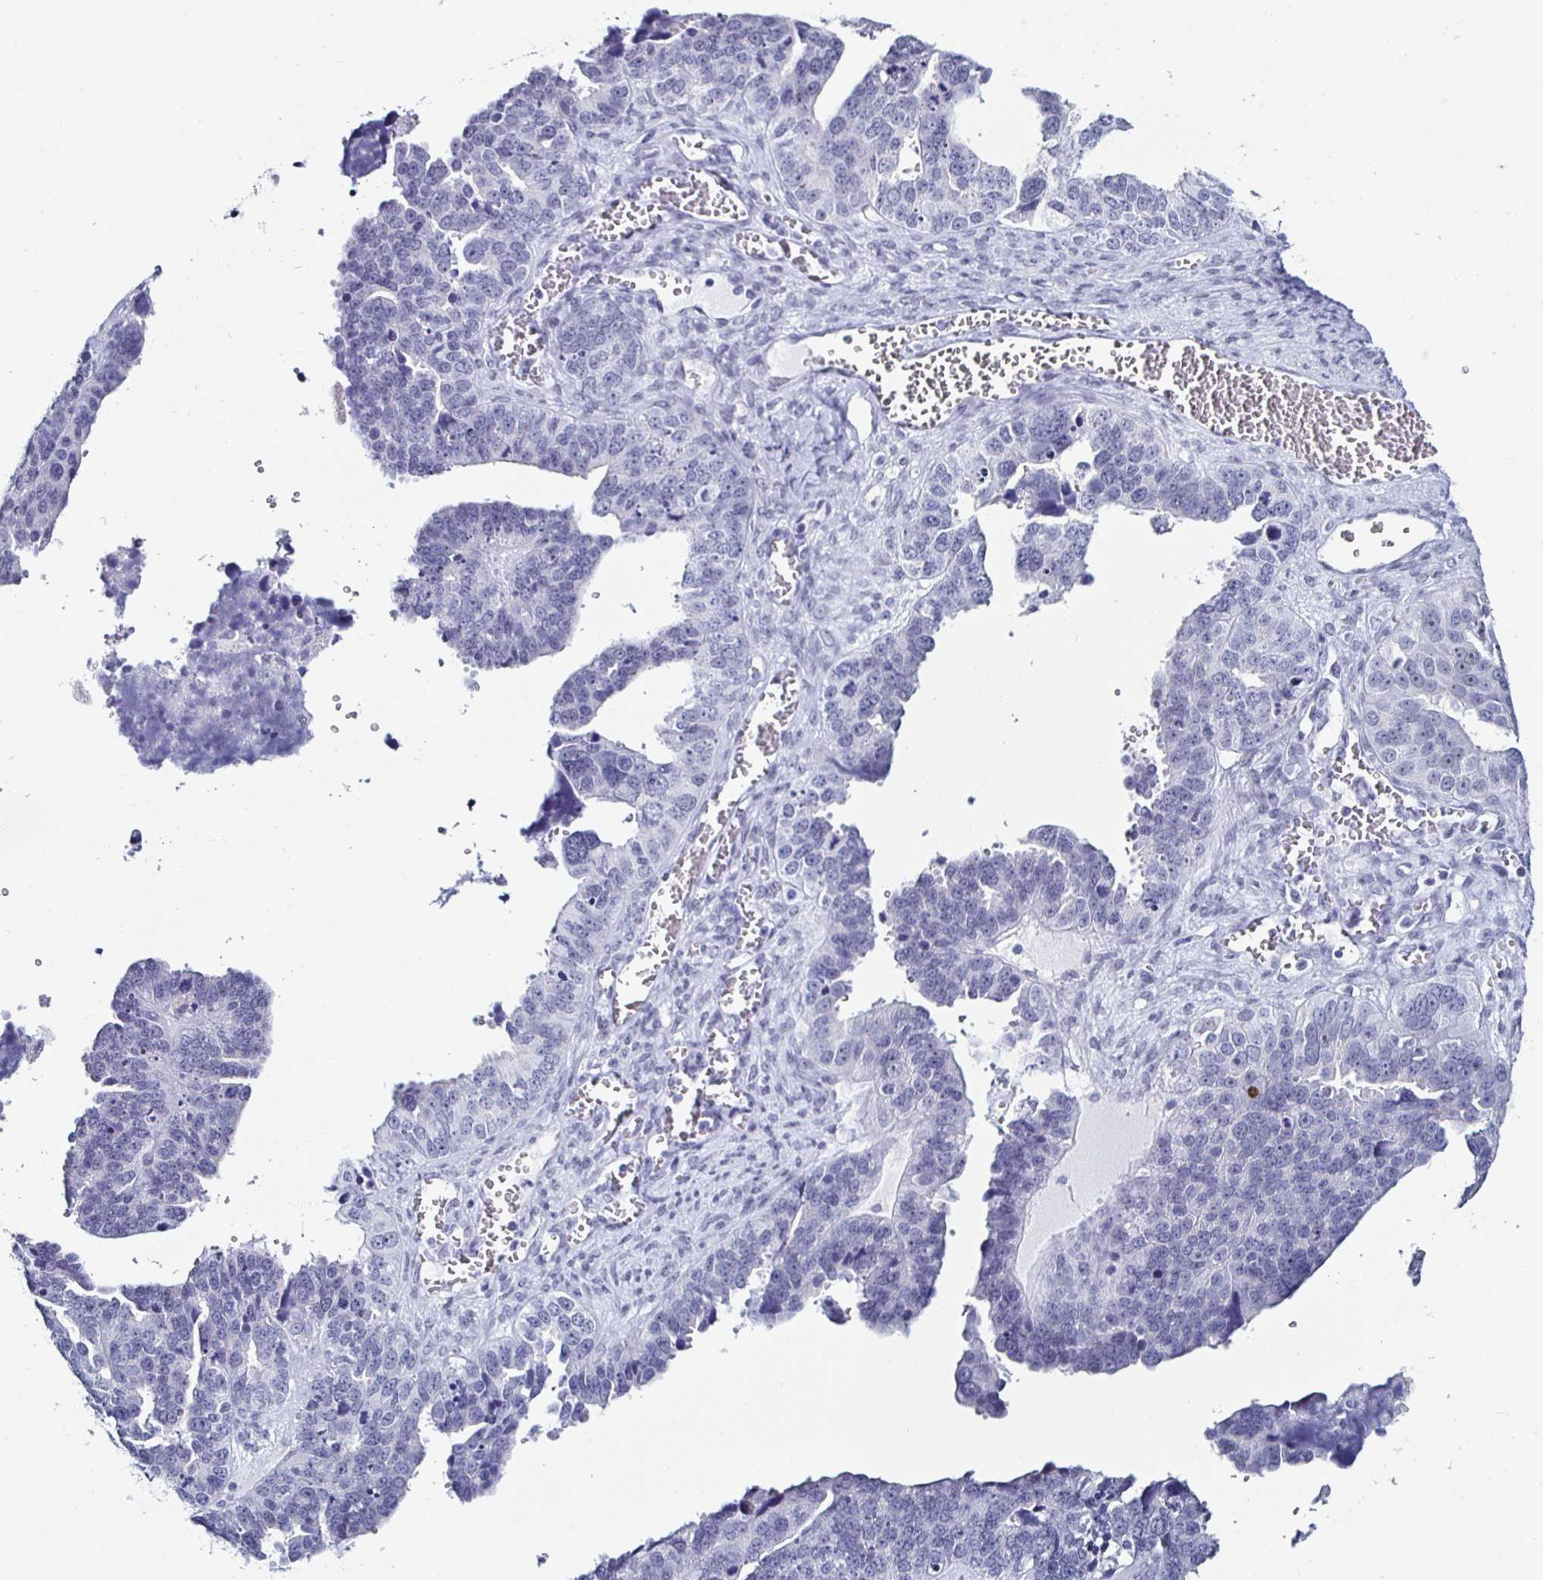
{"staining": {"intensity": "negative", "quantity": "none", "location": "none"}, "tissue": "ovarian cancer", "cell_type": "Tumor cells", "image_type": "cancer", "snomed": [{"axis": "morphology", "description": "Cystadenocarcinoma, serous, NOS"}, {"axis": "topography", "description": "Ovary"}], "caption": "The histopathology image exhibits no significant staining in tumor cells of ovarian serous cystadenocarcinoma.", "gene": "KRT4", "patient": {"sex": "female", "age": 76}}